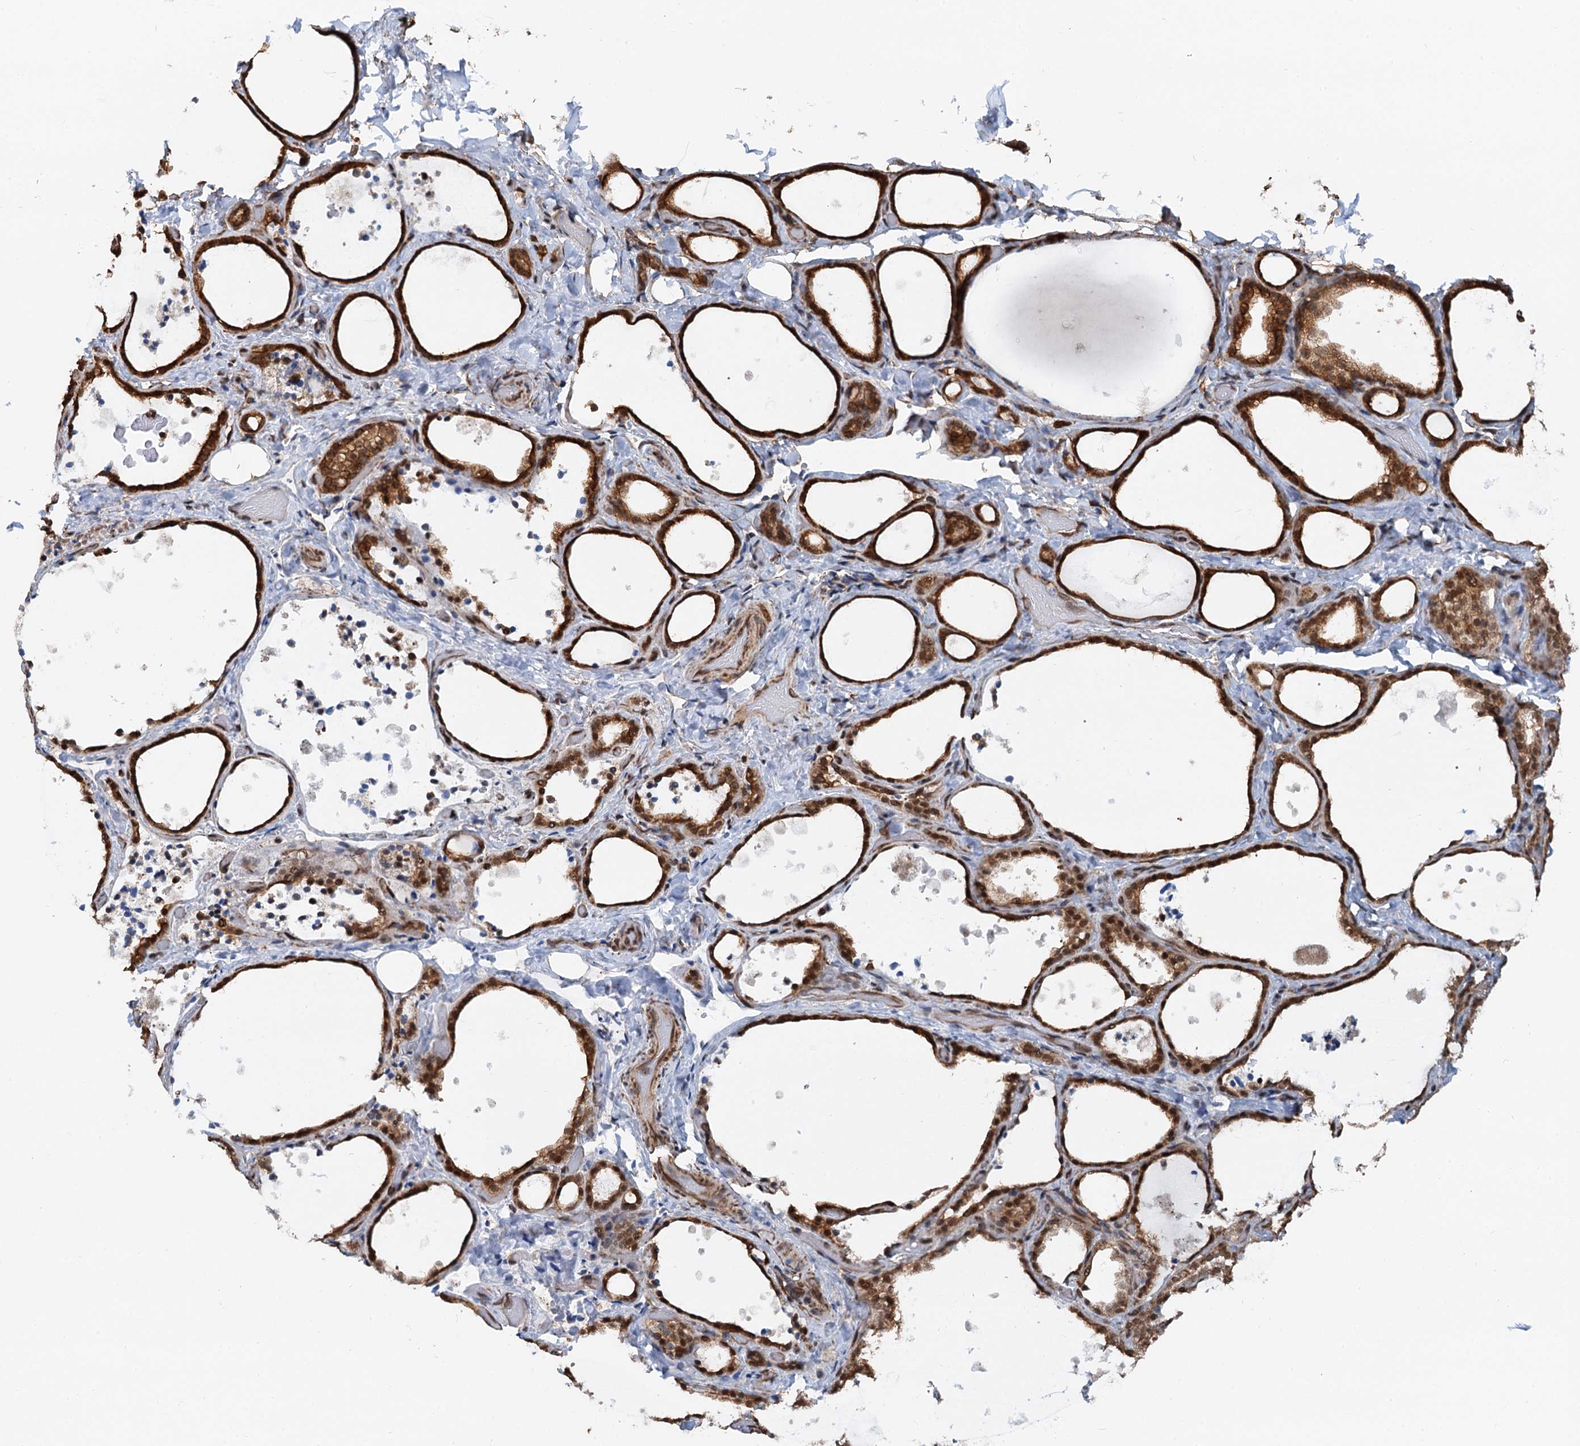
{"staining": {"intensity": "strong", "quantity": ">75%", "location": "cytoplasmic/membranous,nuclear"}, "tissue": "thyroid gland", "cell_type": "Glandular cells", "image_type": "normal", "snomed": [{"axis": "morphology", "description": "Normal tissue, NOS"}, {"axis": "topography", "description": "Thyroid gland"}], "caption": "About >75% of glandular cells in unremarkable thyroid gland show strong cytoplasmic/membranous,nuclear protein staining as visualized by brown immunohistochemical staining.", "gene": "CFDP1", "patient": {"sex": "female", "age": 44}}